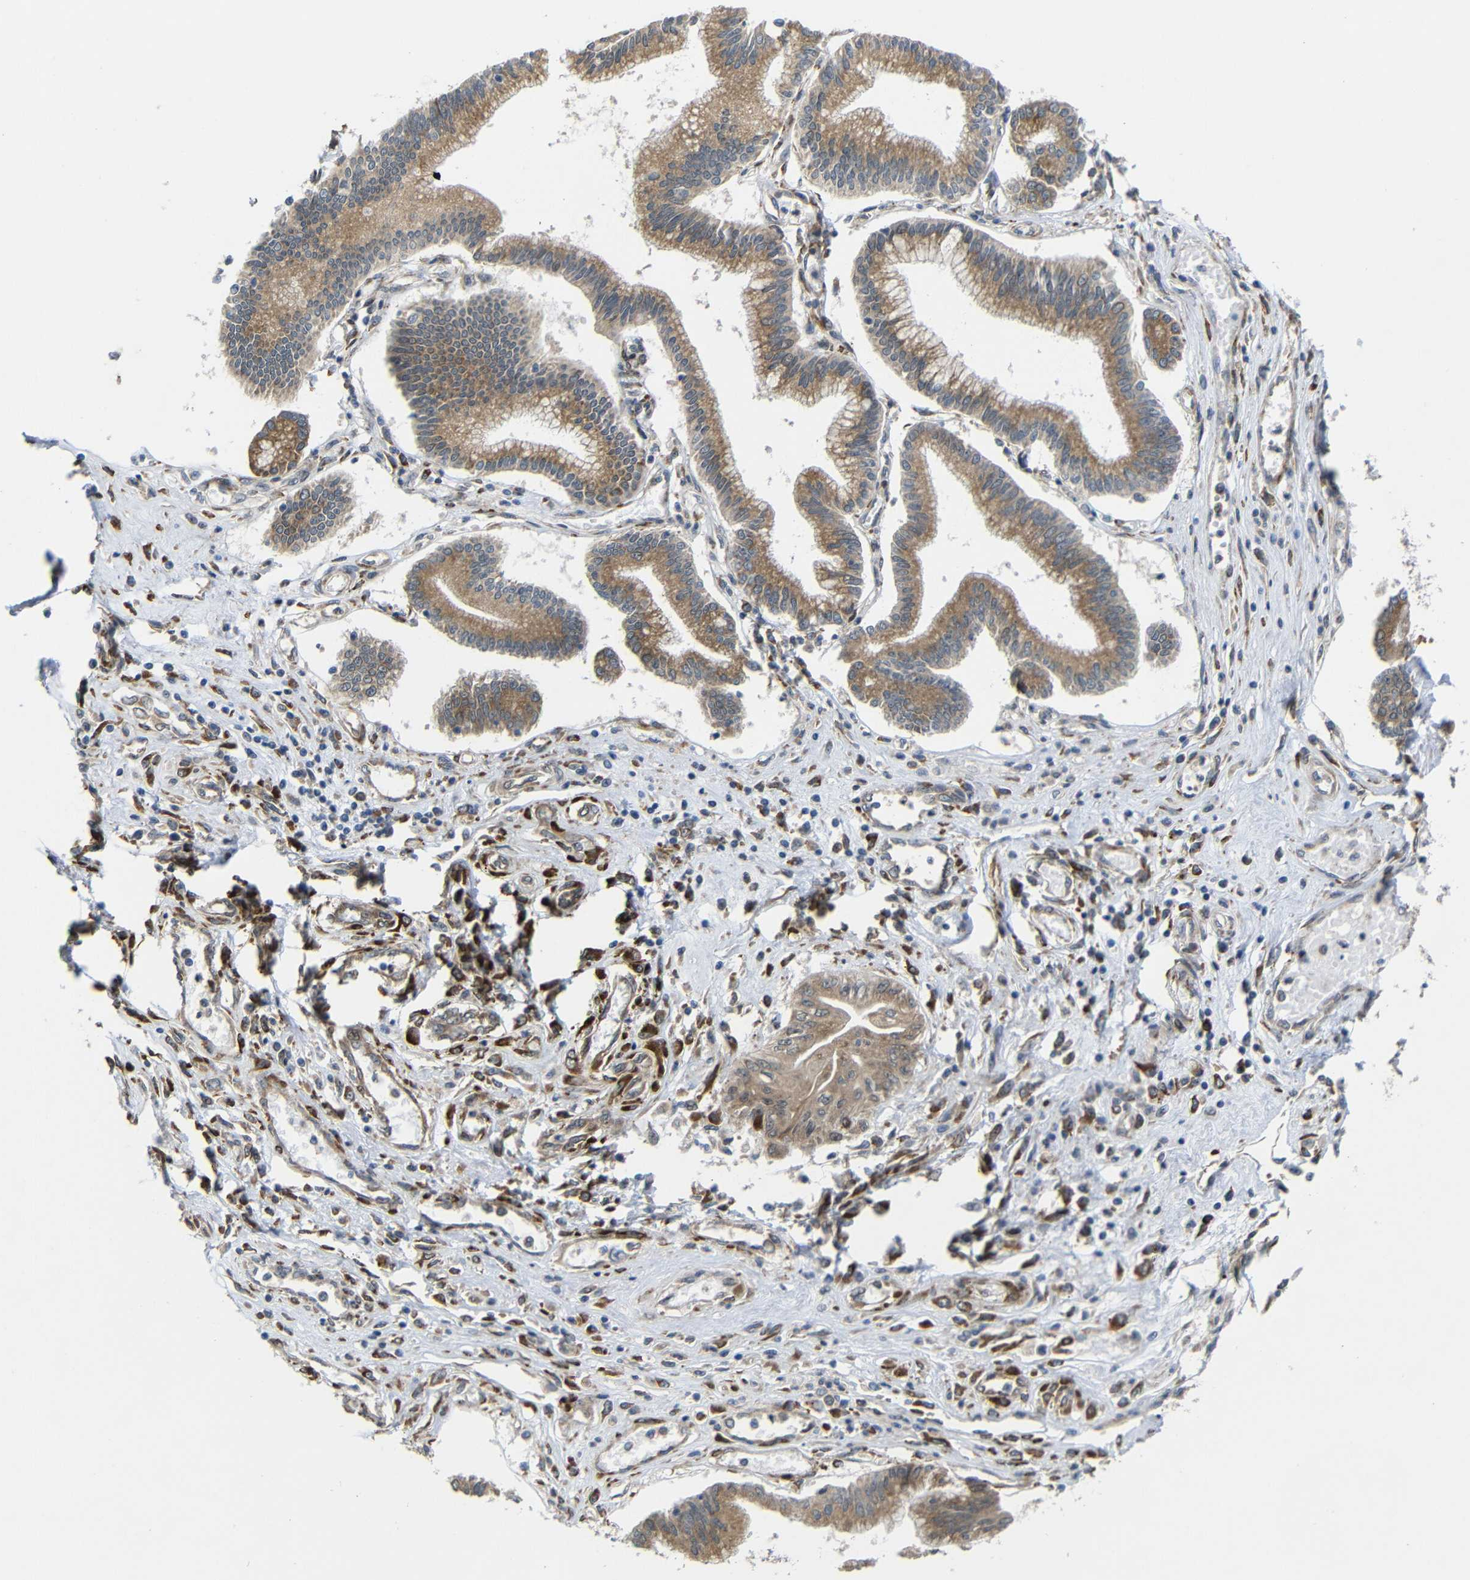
{"staining": {"intensity": "moderate", "quantity": ">75%", "location": "cytoplasmic/membranous"}, "tissue": "pancreatic cancer", "cell_type": "Tumor cells", "image_type": "cancer", "snomed": [{"axis": "morphology", "description": "Adenocarcinoma, NOS"}, {"axis": "topography", "description": "Pancreas"}], "caption": "High-magnification brightfield microscopy of pancreatic cancer stained with DAB (3,3'-diaminobenzidine) (brown) and counterstained with hematoxylin (blue). tumor cells exhibit moderate cytoplasmic/membranous expression is seen in about>75% of cells.", "gene": "P3H2", "patient": {"sex": "male", "age": 56}}